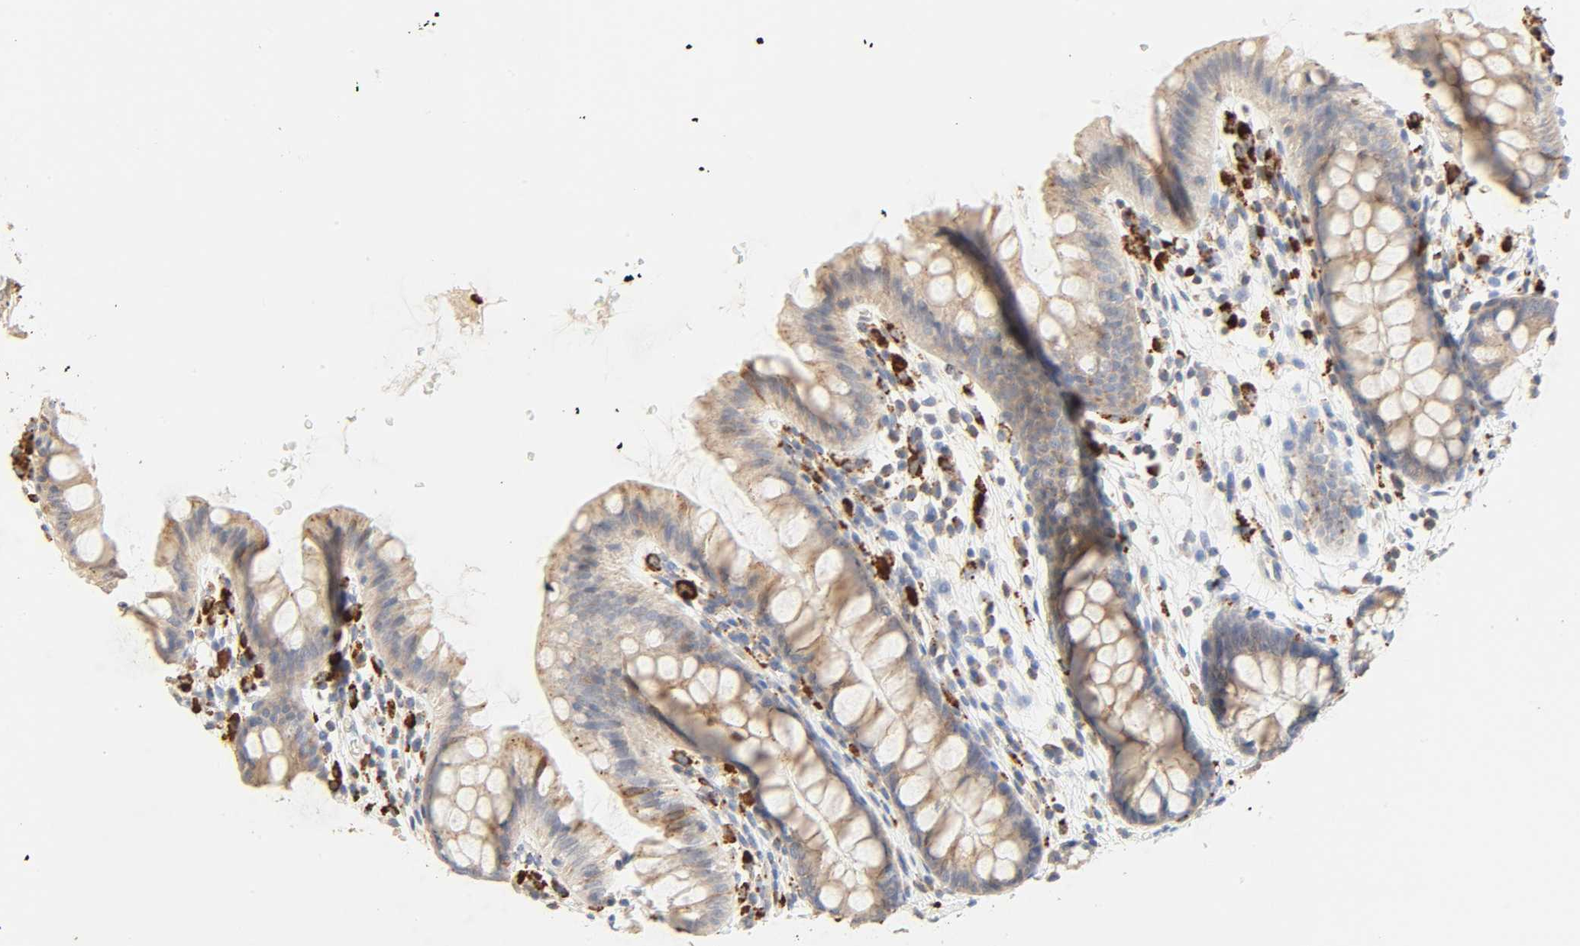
{"staining": {"intensity": "negative", "quantity": "none", "location": "none"}, "tissue": "colon", "cell_type": "Endothelial cells", "image_type": "normal", "snomed": [{"axis": "morphology", "description": "Normal tissue, NOS"}, {"axis": "topography", "description": "Smooth muscle"}, {"axis": "topography", "description": "Colon"}], "caption": "High power microscopy histopathology image of an immunohistochemistry image of normal colon, revealing no significant expression in endothelial cells.", "gene": "CAMK2A", "patient": {"sex": "male", "age": 67}}